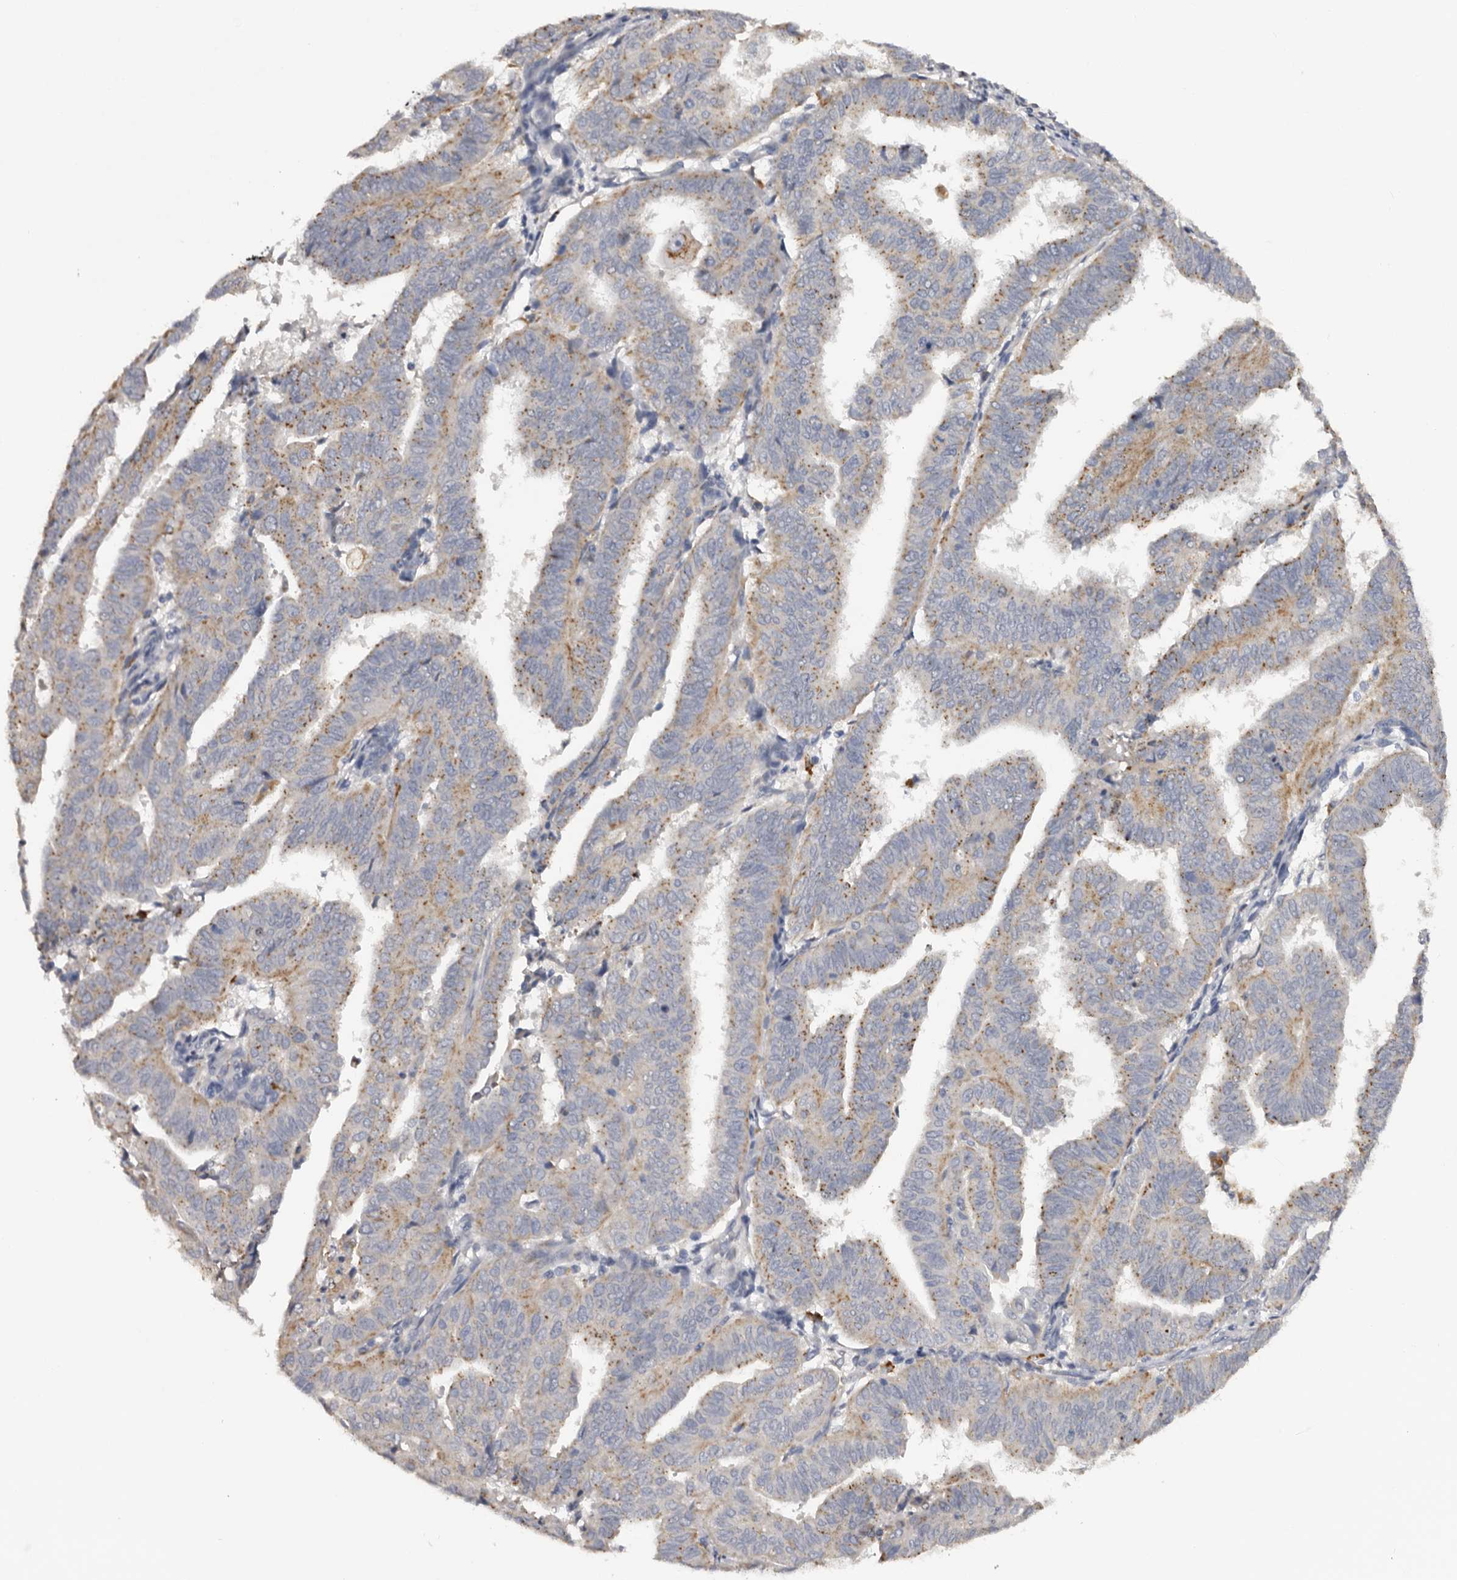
{"staining": {"intensity": "moderate", "quantity": "25%-75%", "location": "cytoplasmic/membranous"}, "tissue": "endometrial cancer", "cell_type": "Tumor cells", "image_type": "cancer", "snomed": [{"axis": "morphology", "description": "Adenocarcinoma, NOS"}, {"axis": "topography", "description": "Uterus"}], "caption": "An immunohistochemistry histopathology image of tumor tissue is shown. Protein staining in brown shows moderate cytoplasmic/membranous positivity in endometrial cancer (adenocarcinoma) within tumor cells.", "gene": "DAP", "patient": {"sex": "female", "age": 77}}